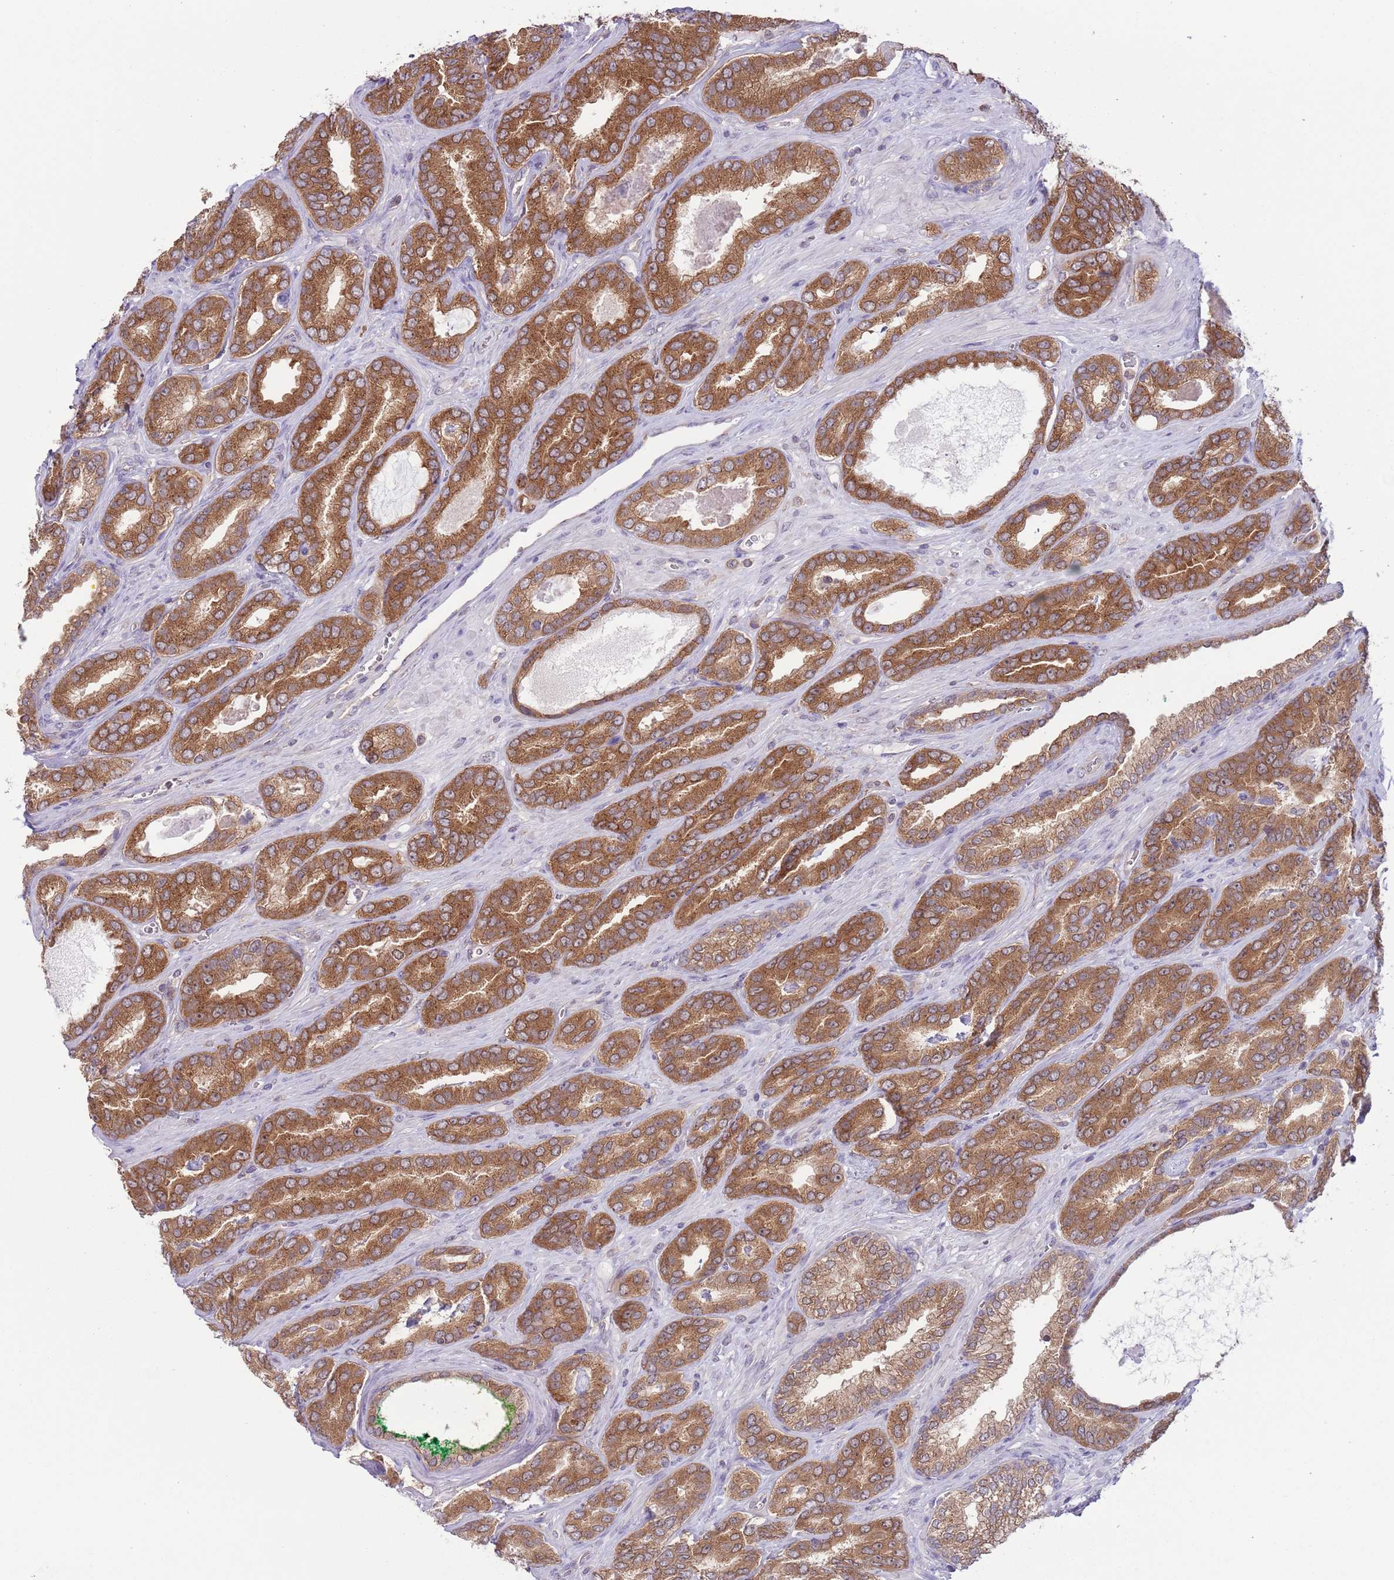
{"staining": {"intensity": "moderate", "quantity": ">75%", "location": "cytoplasmic/membranous"}, "tissue": "prostate cancer", "cell_type": "Tumor cells", "image_type": "cancer", "snomed": [{"axis": "morphology", "description": "Adenocarcinoma, High grade"}, {"axis": "topography", "description": "Prostate"}], "caption": "About >75% of tumor cells in prostate cancer (high-grade adenocarcinoma) display moderate cytoplasmic/membranous protein expression as visualized by brown immunohistochemical staining.", "gene": "COPE", "patient": {"sex": "male", "age": 72}}